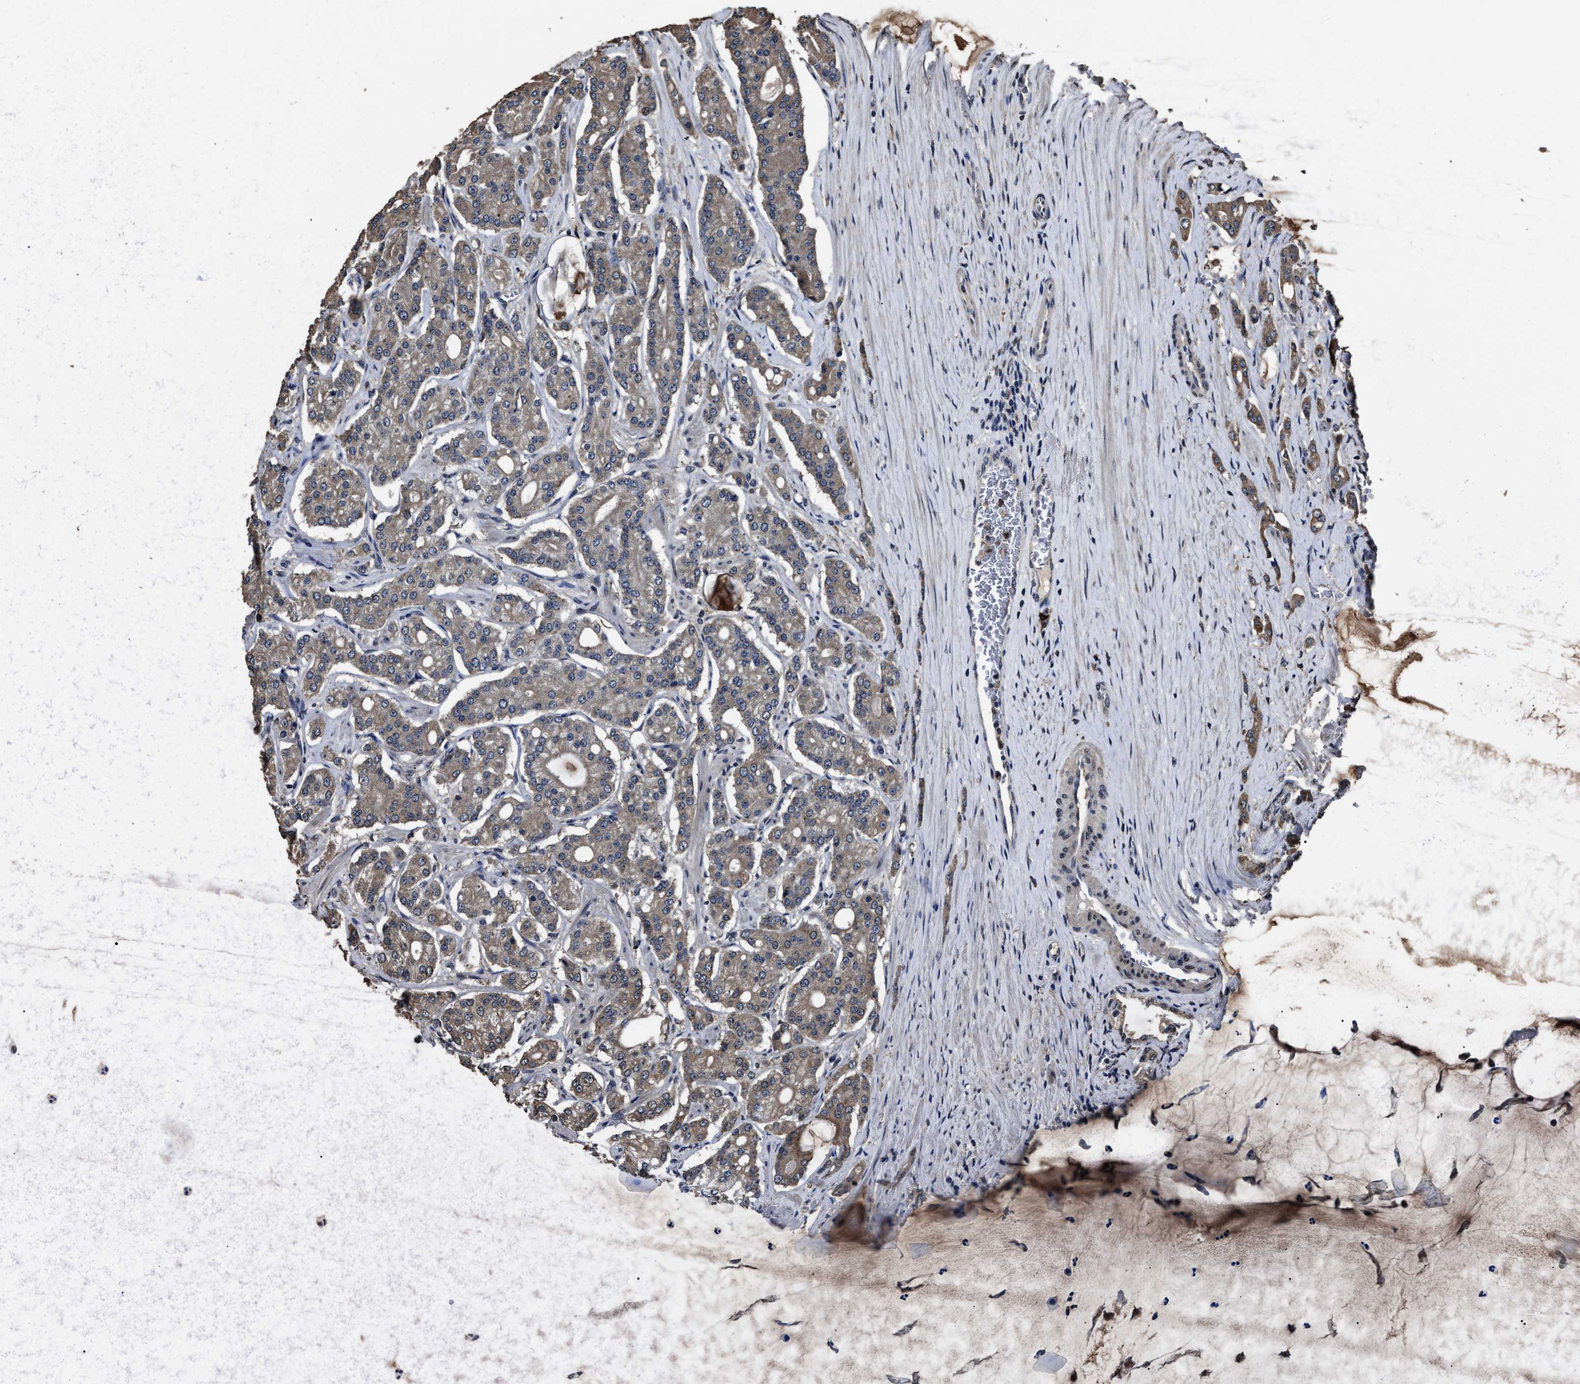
{"staining": {"intensity": "weak", "quantity": "25%-75%", "location": "cytoplasmic/membranous"}, "tissue": "prostate cancer", "cell_type": "Tumor cells", "image_type": "cancer", "snomed": [{"axis": "morphology", "description": "Adenocarcinoma, High grade"}, {"axis": "topography", "description": "Prostate"}], "caption": "Tumor cells display low levels of weak cytoplasmic/membranous staining in about 25%-75% of cells in human adenocarcinoma (high-grade) (prostate). (DAB (3,3'-diaminobenzidine) IHC with brightfield microscopy, high magnification).", "gene": "RSBN1L", "patient": {"sex": "male", "age": 71}}